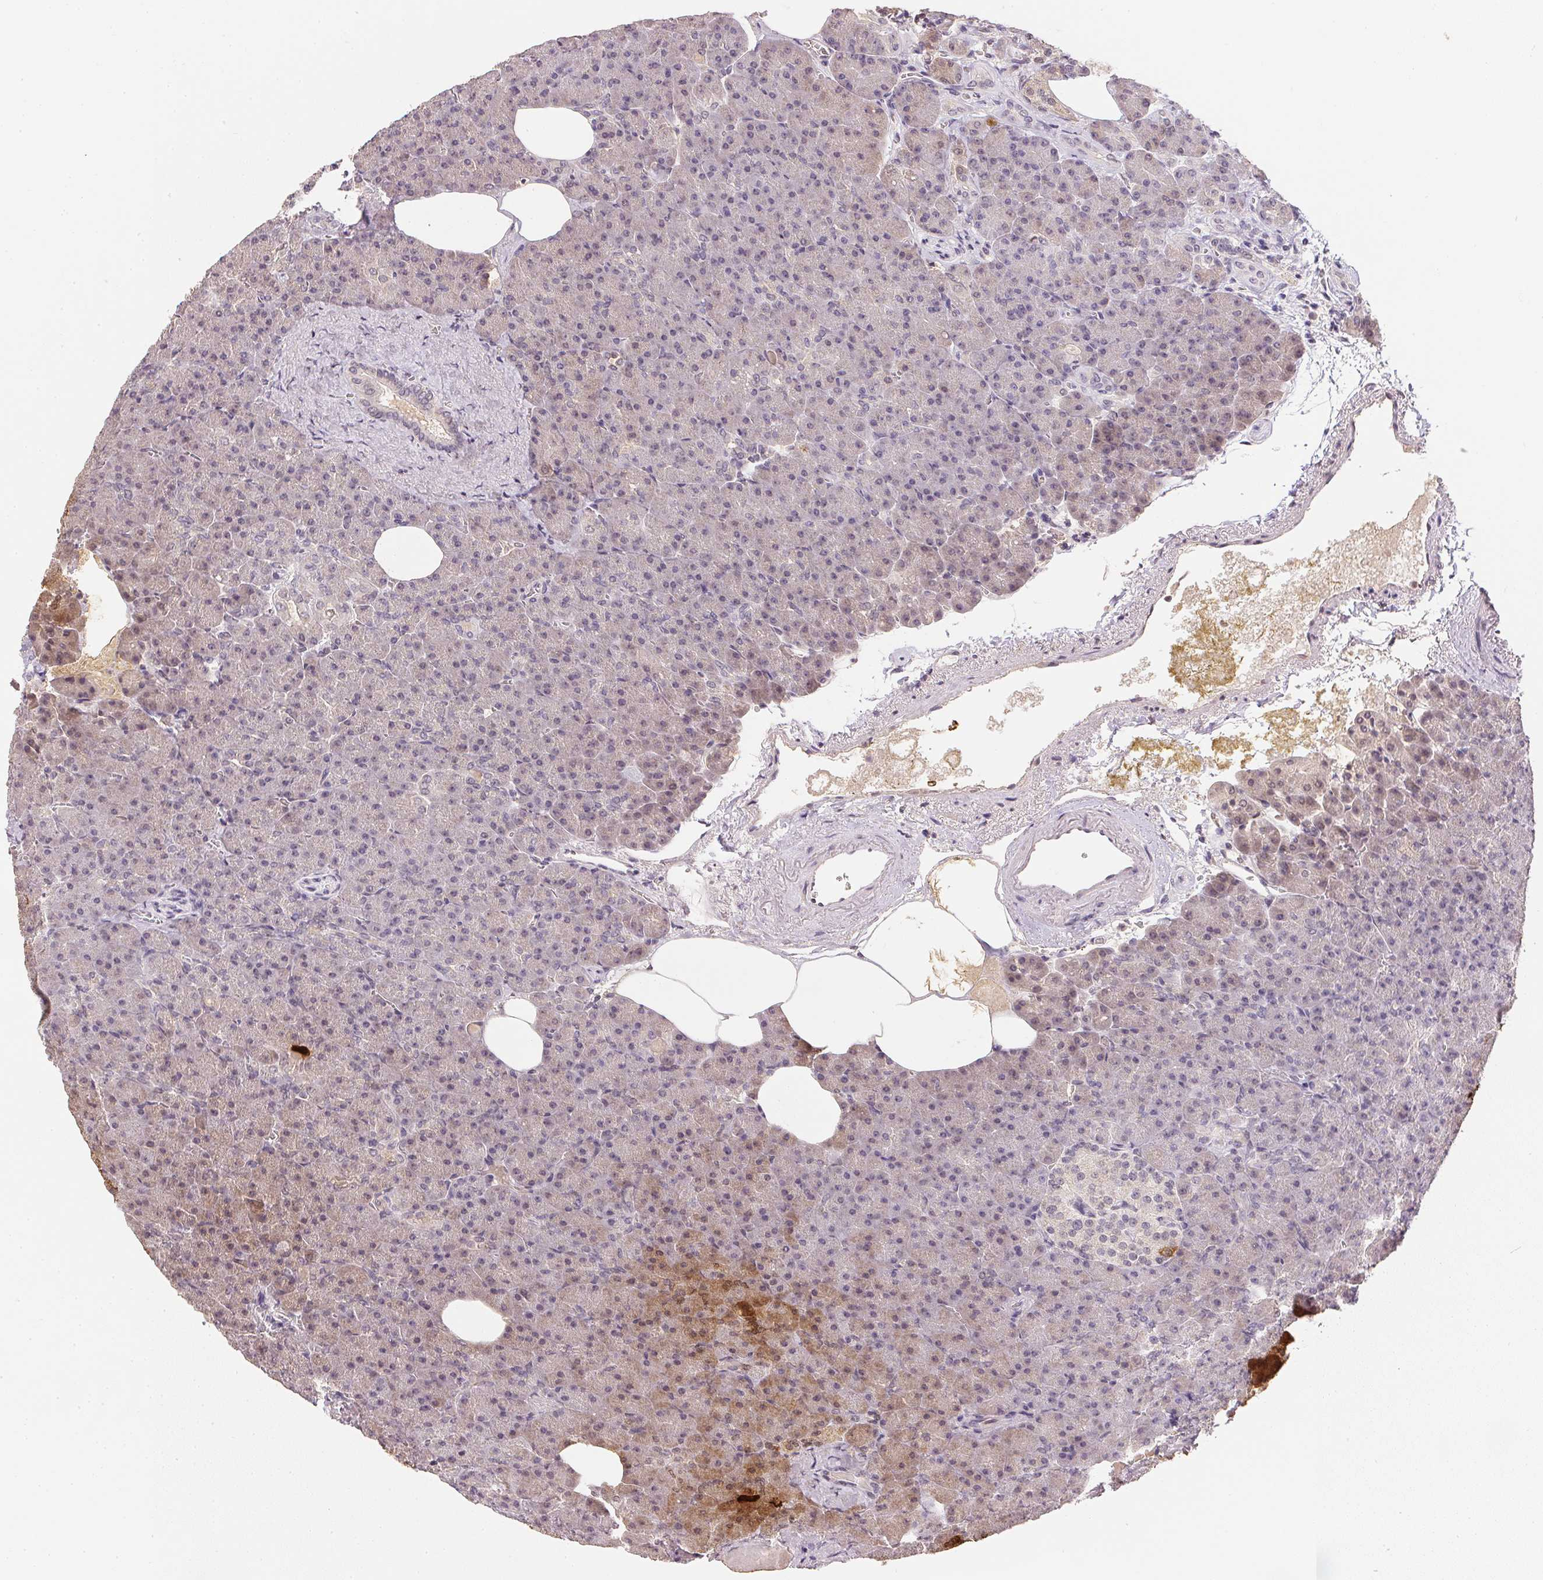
{"staining": {"intensity": "moderate", "quantity": "<25%", "location": "cytoplasmic/membranous"}, "tissue": "pancreas", "cell_type": "Exocrine glandular cells", "image_type": "normal", "snomed": [{"axis": "morphology", "description": "Normal tissue, NOS"}, {"axis": "topography", "description": "Pancreas"}], "caption": "Protein staining of benign pancreas exhibits moderate cytoplasmic/membranous staining in approximately <25% of exocrine glandular cells.", "gene": "PPY", "patient": {"sex": "female", "age": 74}}